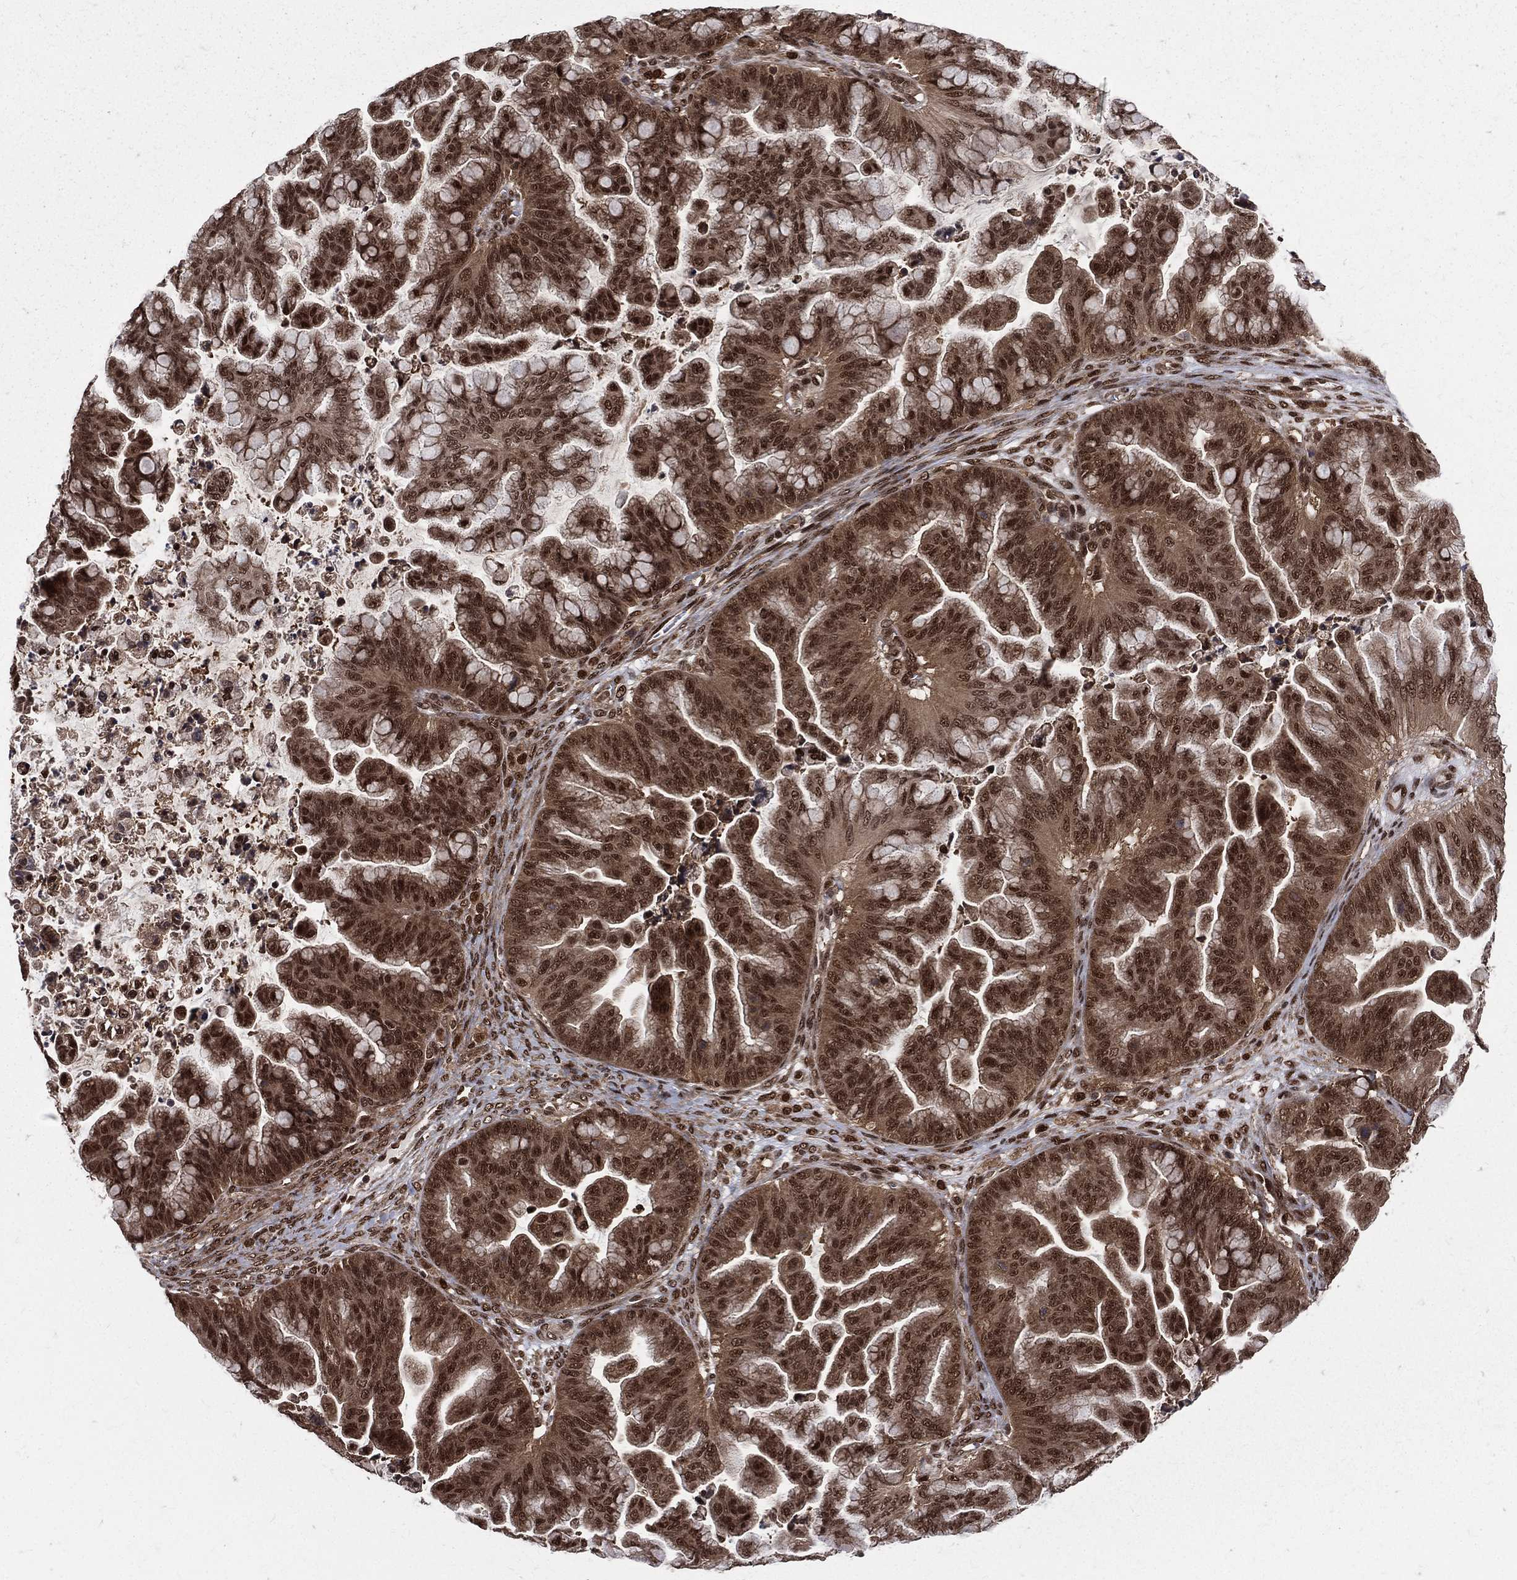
{"staining": {"intensity": "moderate", "quantity": ">75%", "location": "cytoplasmic/membranous,nuclear"}, "tissue": "ovarian cancer", "cell_type": "Tumor cells", "image_type": "cancer", "snomed": [{"axis": "morphology", "description": "Cystadenocarcinoma, mucinous, NOS"}, {"axis": "topography", "description": "Ovary"}], "caption": "The immunohistochemical stain labels moderate cytoplasmic/membranous and nuclear positivity in tumor cells of ovarian cancer (mucinous cystadenocarcinoma) tissue.", "gene": "COPS4", "patient": {"sex": "female", "age": 67}}